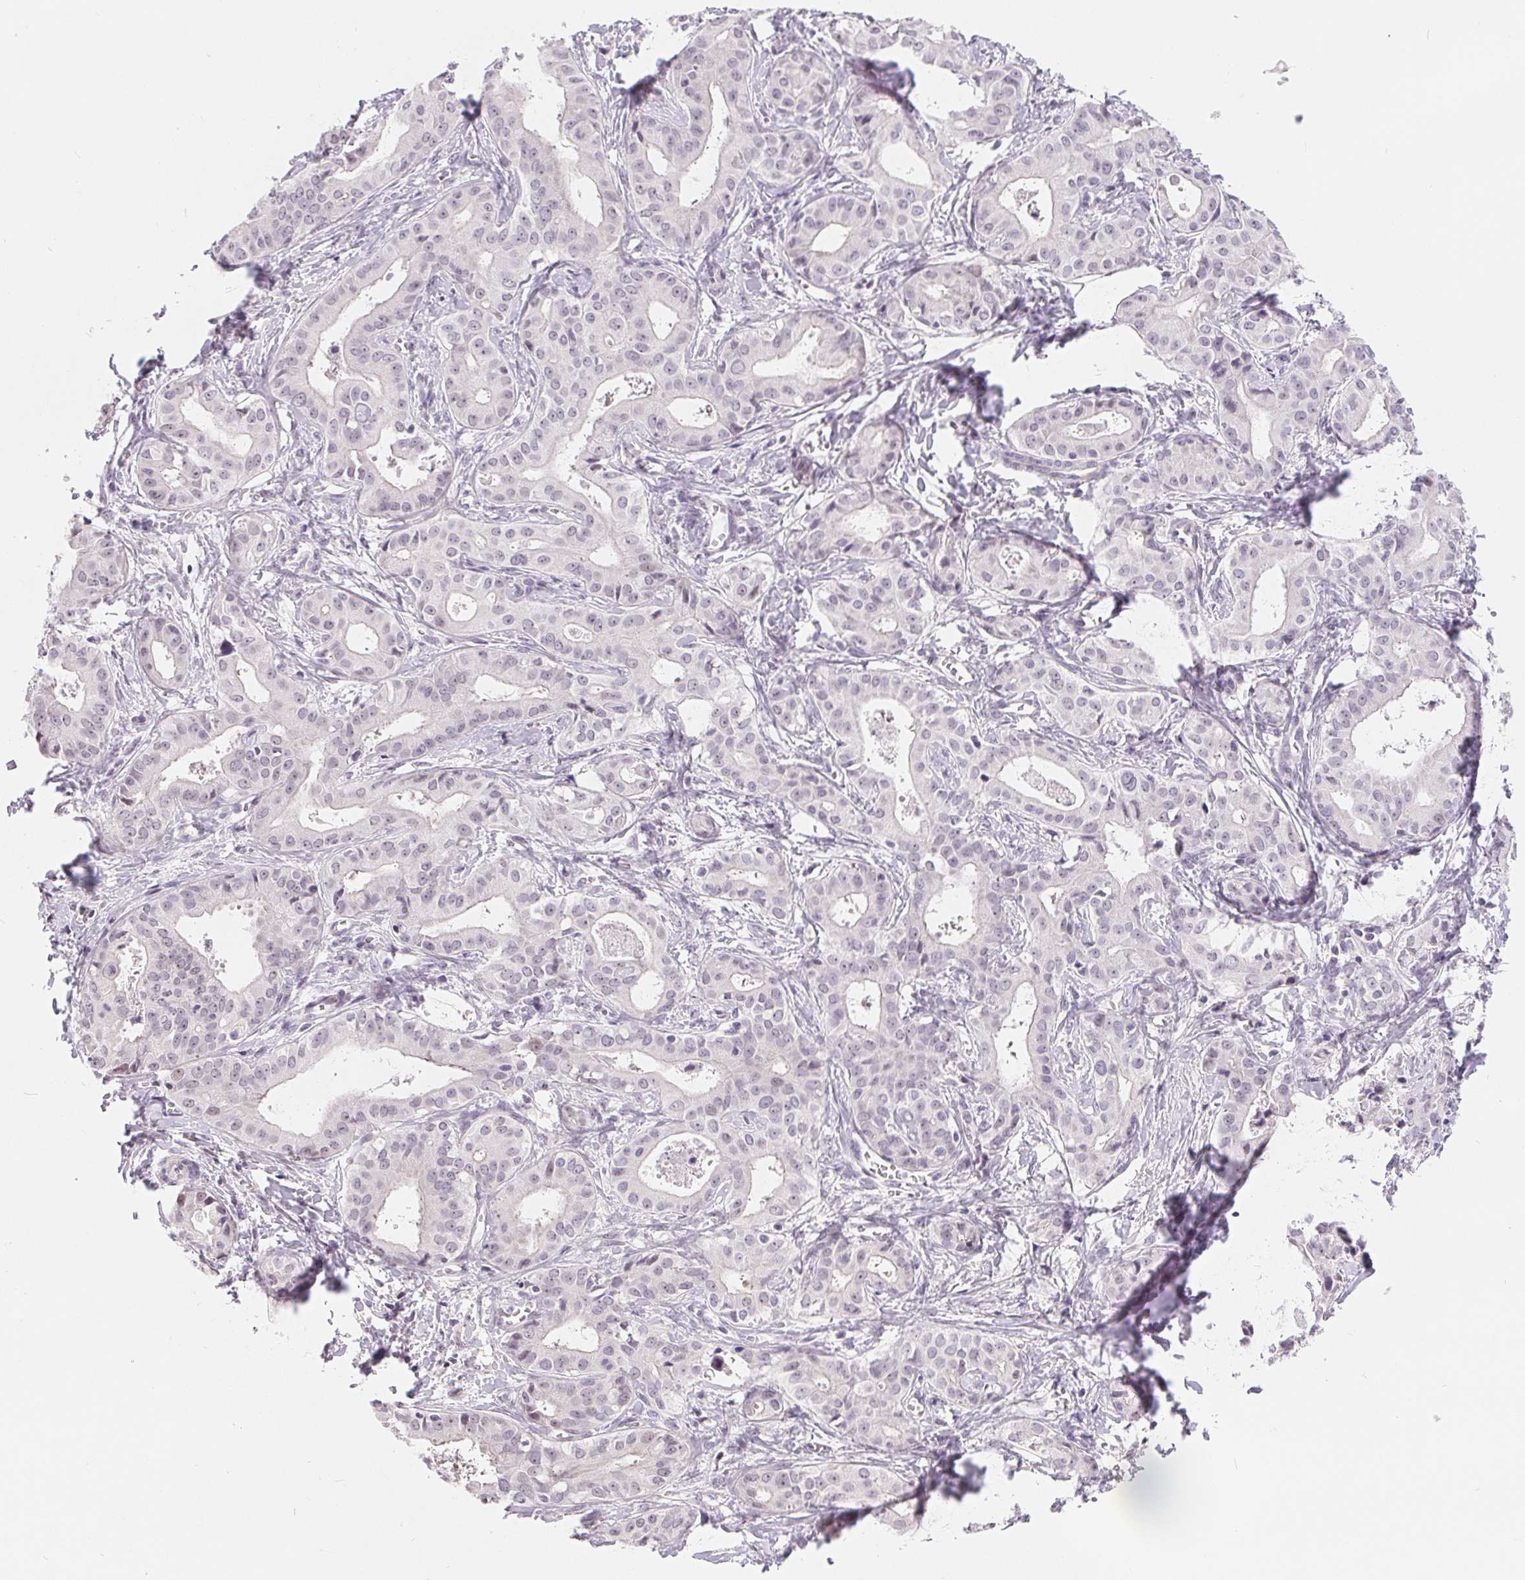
{"staining": {"intensity": "negative", "quantity": "none", "location": "none"}, "tissue": "liver cancer", "cell_type": "Tumor cells", "image_type": "cancer", "snomed": [{"axis": "morphology", "description": "Cholangiocarcinoma"}, {"axis": "topography", "description": "Liver"}], "caption": "Human liver cancer stained for a protein using IHC shows no positivity in tumor cells.", "gene": "LCA5L", "patient": {"sex": "female", "age": 65}}